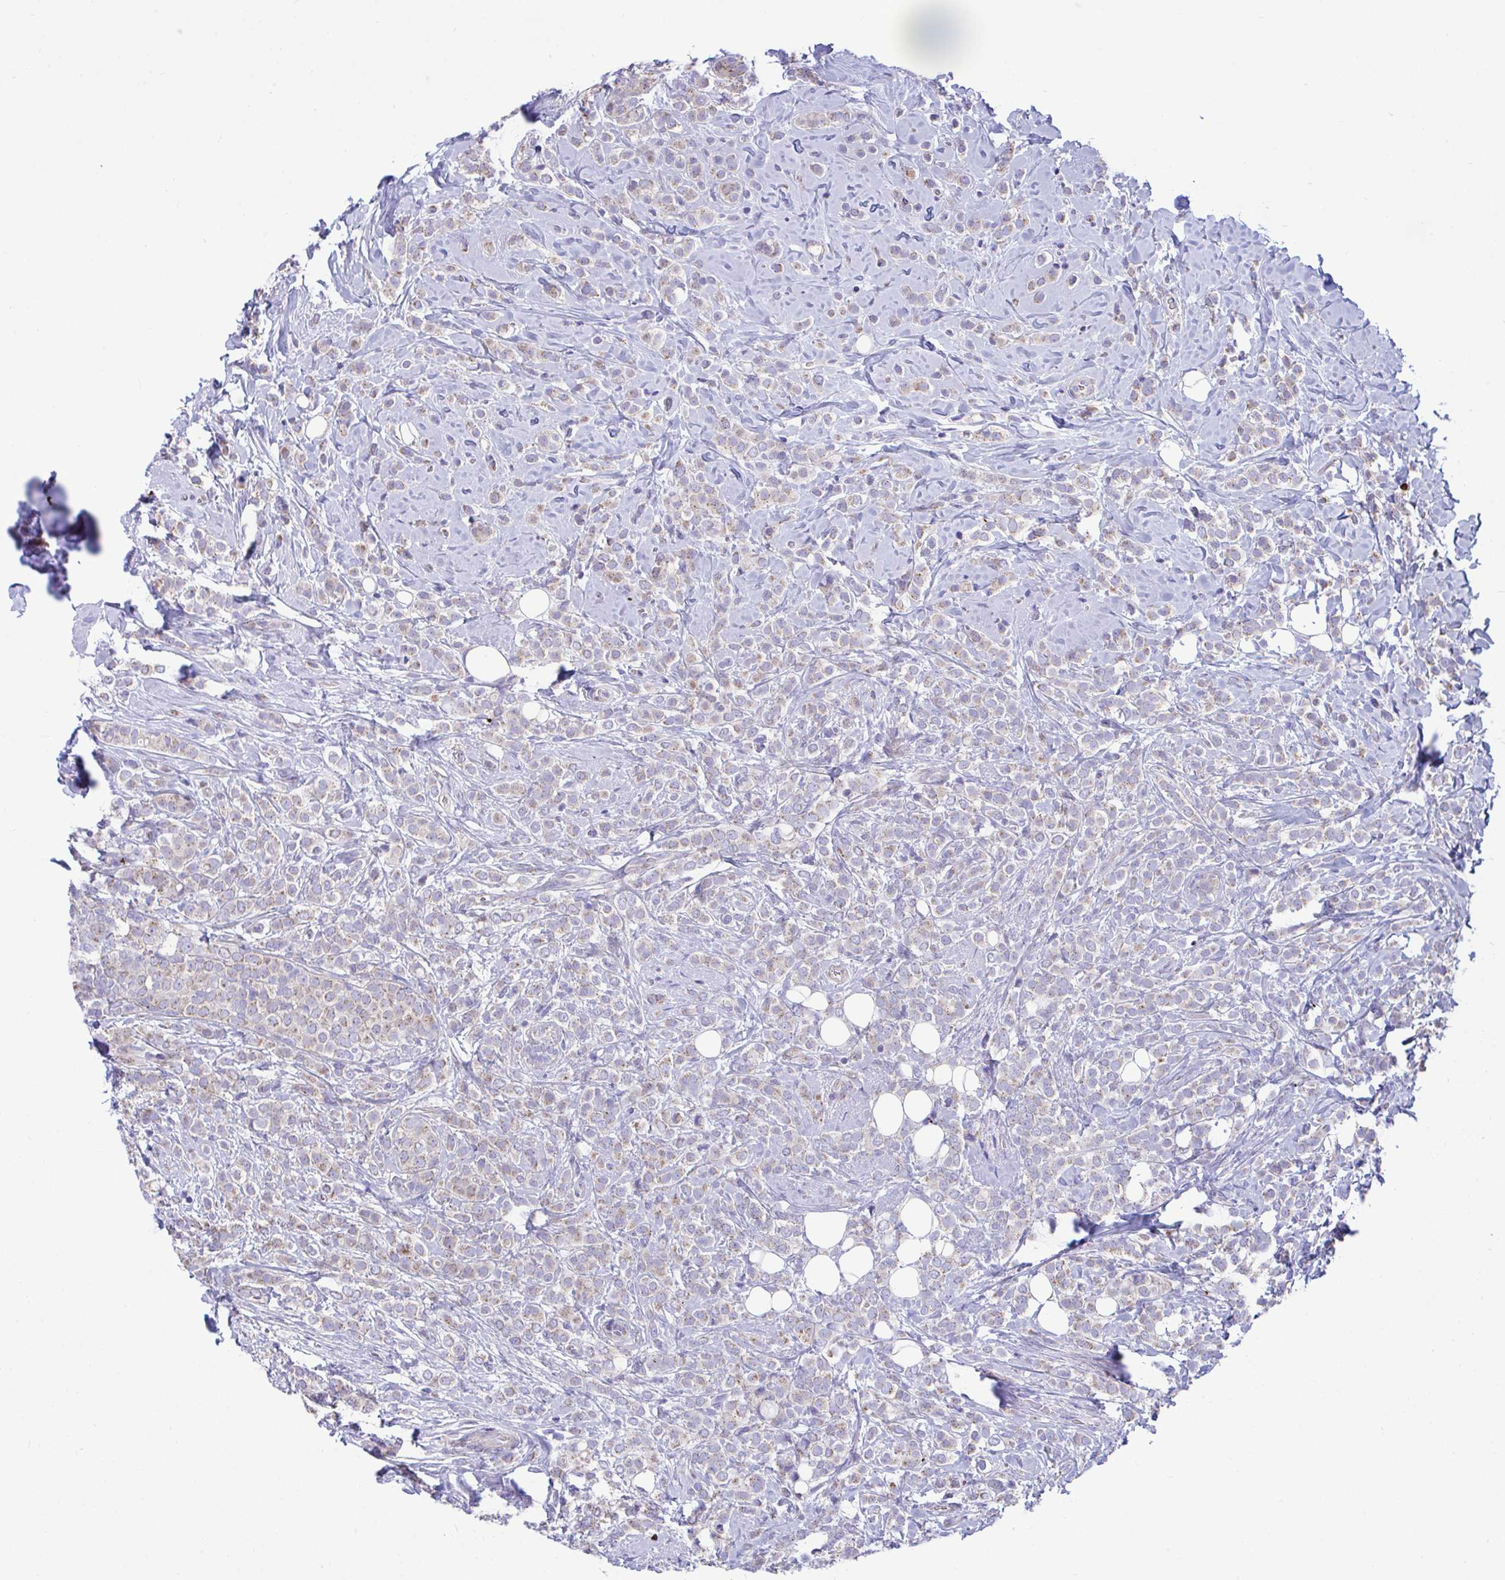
{"staining": {"intensity": "weak", "quantity": "25%-75%", "location": "cytoplasmic/membranous"}, "tissue": "breast cancer", "cell_type": "Tumor cells", "image_type": "cancer", "snomed": [{"axis": "morphology", "description": "Lobular carcinoma"}, {"axis": "topography", "description": "Breast"}], "caption": "Immunohistochemical staining of human breast cancer (lobular carcinoma) reveals low levels of weak cytoplasmic/membranous positivity in about 25%-75% of tumor cells.", "gene": "MRPS16", "patient": {"sex": "female", "age": 49}}